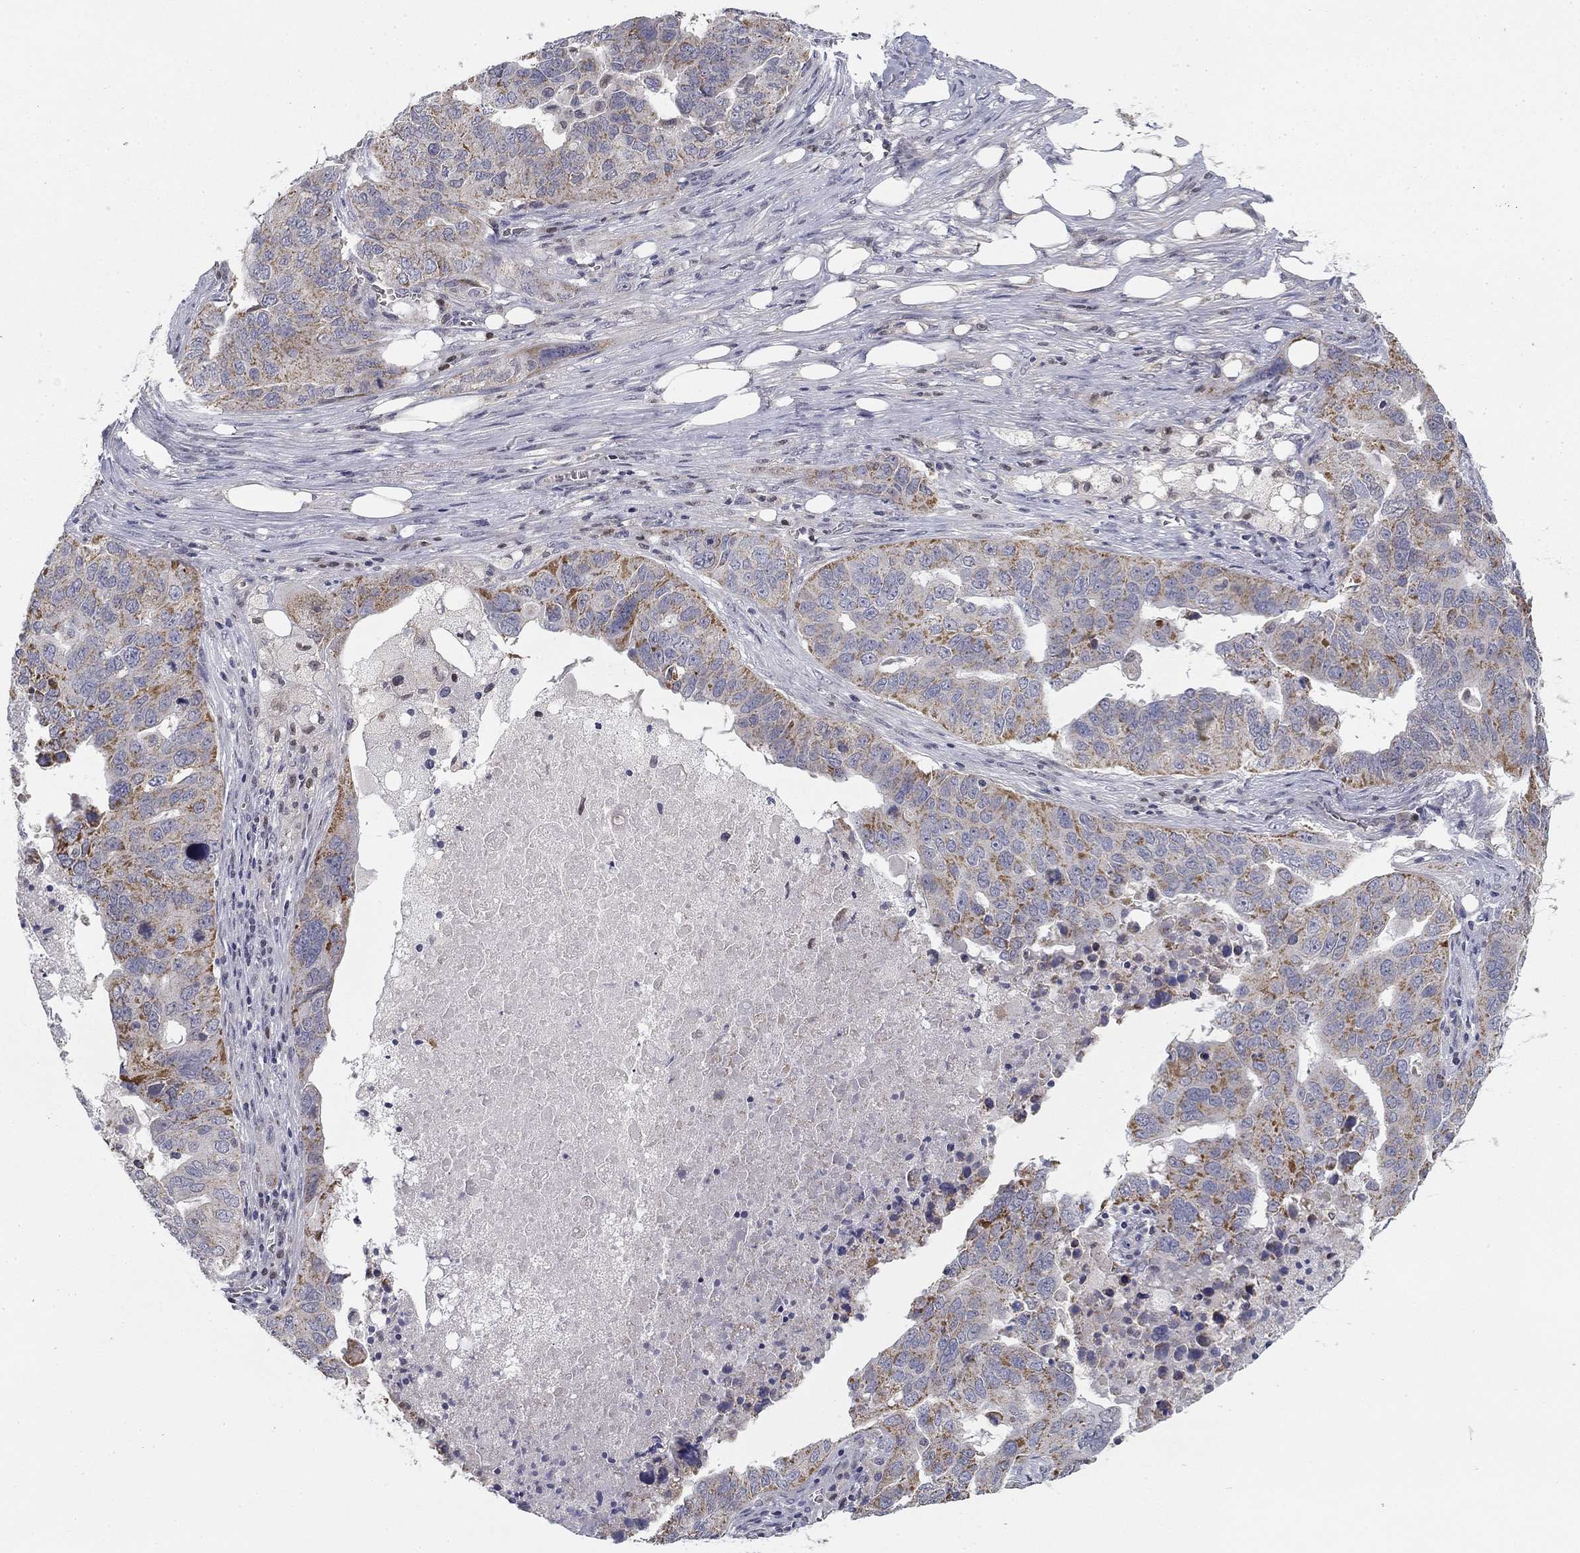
{"staining": {"intensity": "moderate", "quantity": "<25%", "location": "cytoplasmic/membranous"}, "tissue": "ovarian cancer", "cell_type": "Tumor cells", "image_type": "cancer", "snomed": [{"axis": "morphology", "description": "Carcinoma, endometroid"}, {"axis": "topography", "description": "Soft tissue"}, {"axis": "topography", "description": "Ovary"}], "caption": "Immunohistochemical staining of ovarian endometroid carcinoma shows moderate cytoplasmic/membranous protein expression in approximately <25% of tumor cells.", "gene": "SLC2A9", "patient": {"sex": "female", "age": 52}}